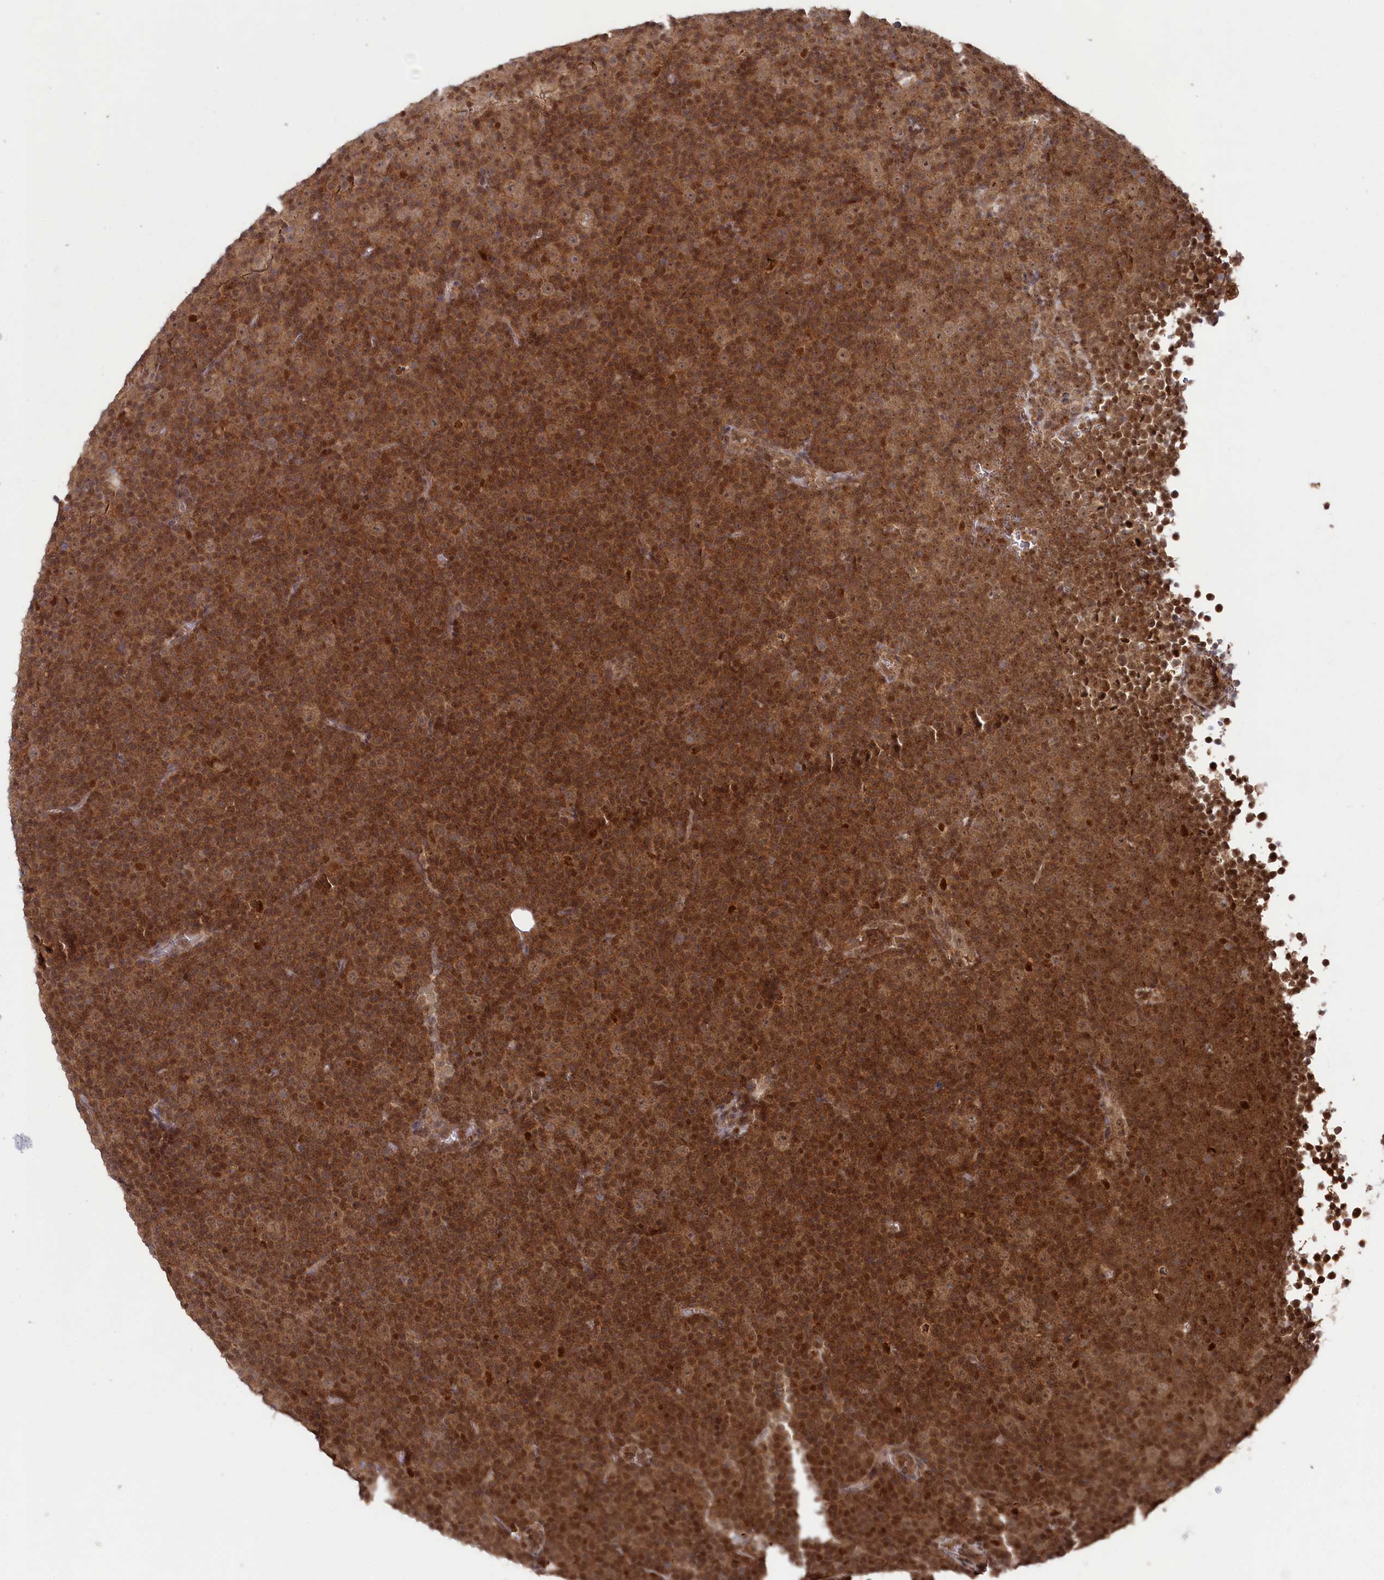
{"staining": {"intensity": "weak", "quantity": ">75%", "location": "cytoplasmic/membranous"}, "tissue": "lymphoma", "cell_type": "Tumor cells", "image_type": "cancer", "snomed": [{"axis": "morphology", "description": "Malignant lymphoma, non-Hodgkin's type, Low grade"}, {"axis": "topography", "description": "Lymph node"}], "caption": "Low-grade malignant lymphoma, non-Hodgkin's type stained with immunohistochemistry reveals weak cytoplasmic/membranous staining in about >75% of tumor cells.", "gene": "BORCS7", "patient": {"sex": "female", "age": 67}}